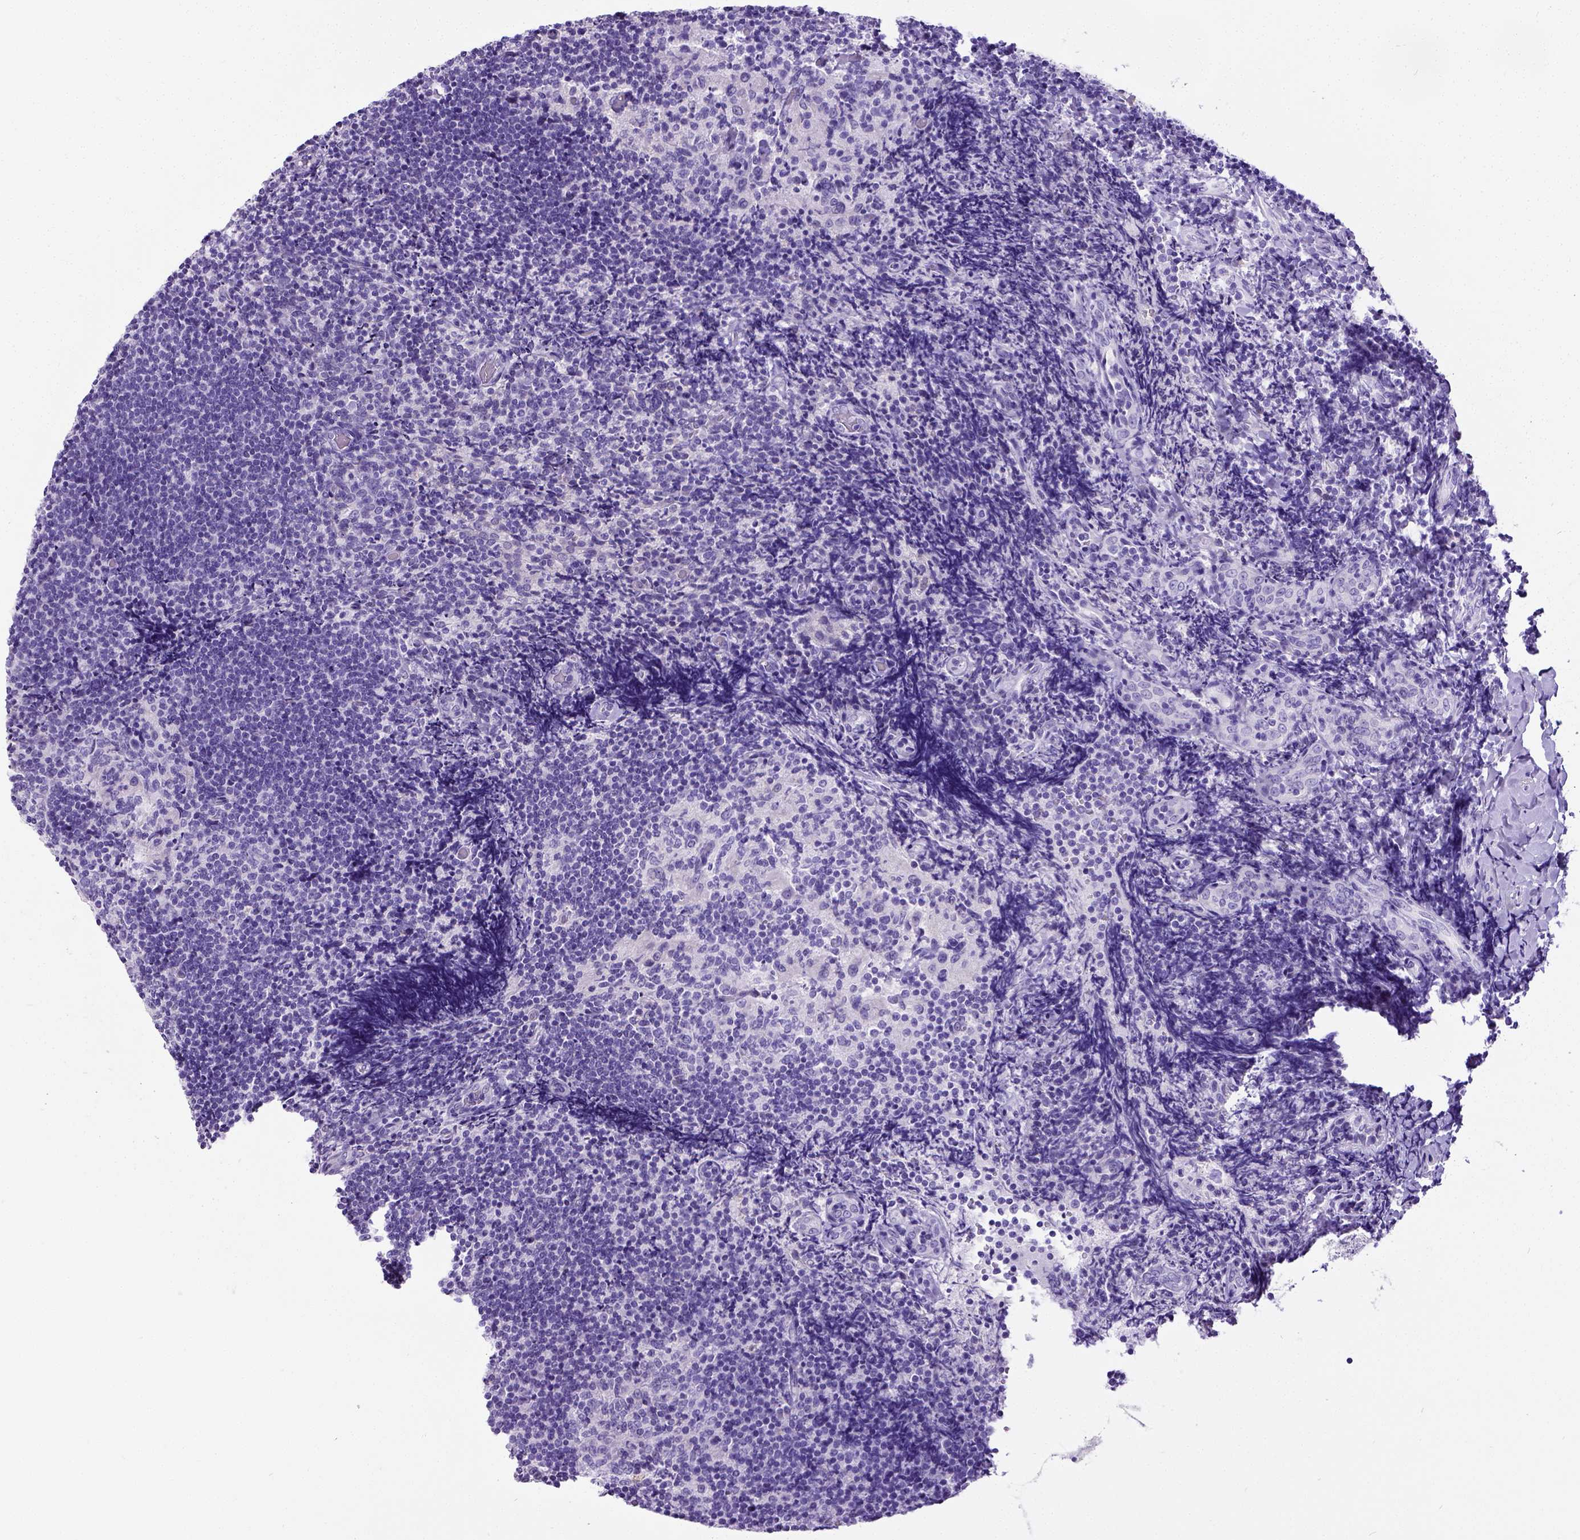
{"staining": {"intensity": "negative", "quantity": "none", "location": "none"}, "tissue": "tonsil", "cell_type": "Germinal center cells", "image_type": "normal", "snomed": [{"axis": "morphology", "description": "Normal tissue, NOS"}, {"axis": "topography", "description": "Tonsil"}], "caption": "This is an immunohistochemistry photomicrograph of unremarkable human tonsil. There is no positivity in germinal center cells.", "gene": "SATB2", "patient": {"sex": "female", "age": 10}}